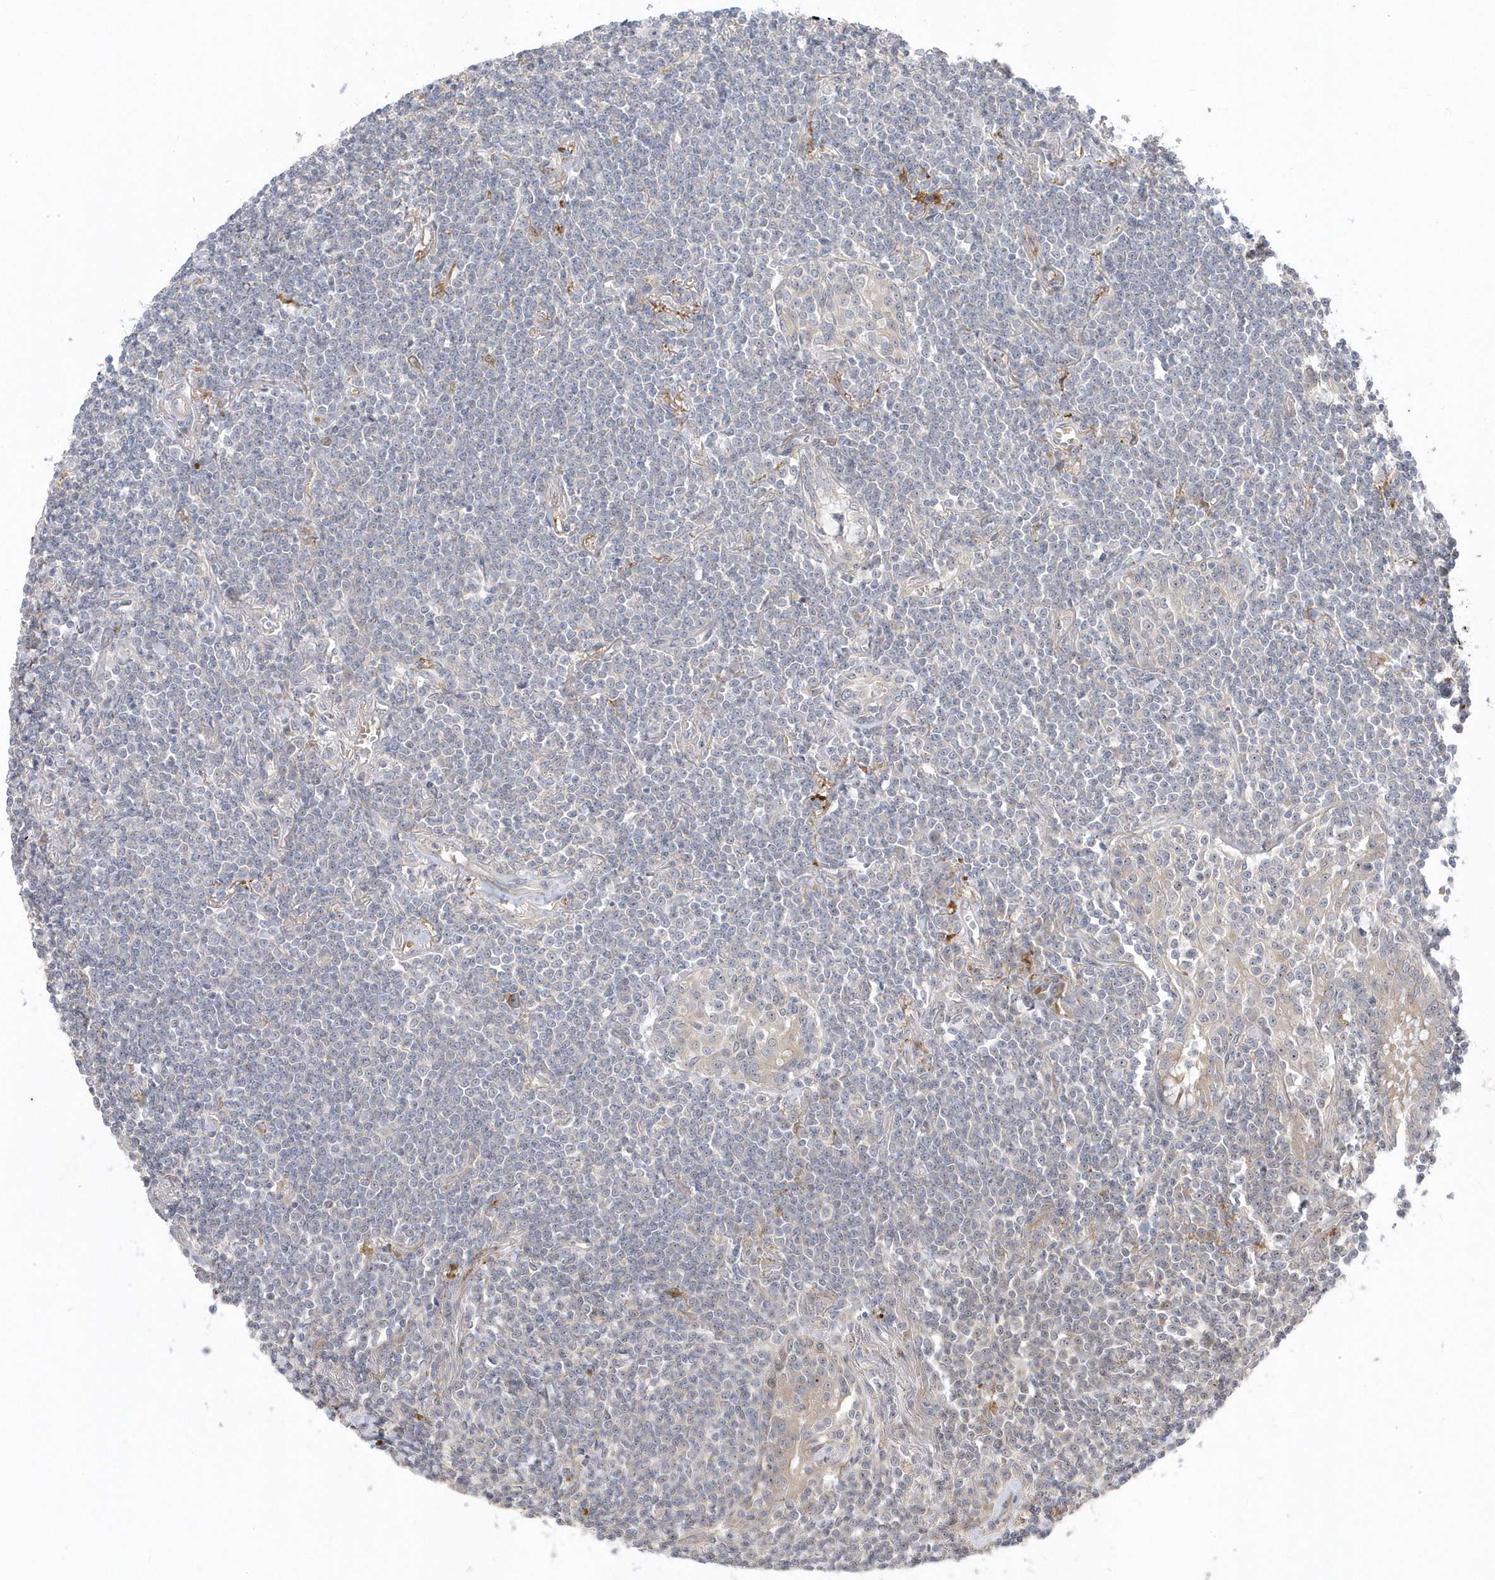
{"staining": {"intensity": "negative", "quantity": "none", "location": "none"}, "tissue": "lymphoma", "cell_type": "Tumor cells", "image_type": "cancer", "snomed": [{"axis": "morphology", "description": "Malignant lymphoma, non-Hodgkin's type, Low grade"}, {"axis": "topography", "description": "Lung"}], "caption": "Tumor cells are negative for protein expression in human lymphoma.", "gene": "GTPBP6", "patient": {"sex": "female", "age": 71}}